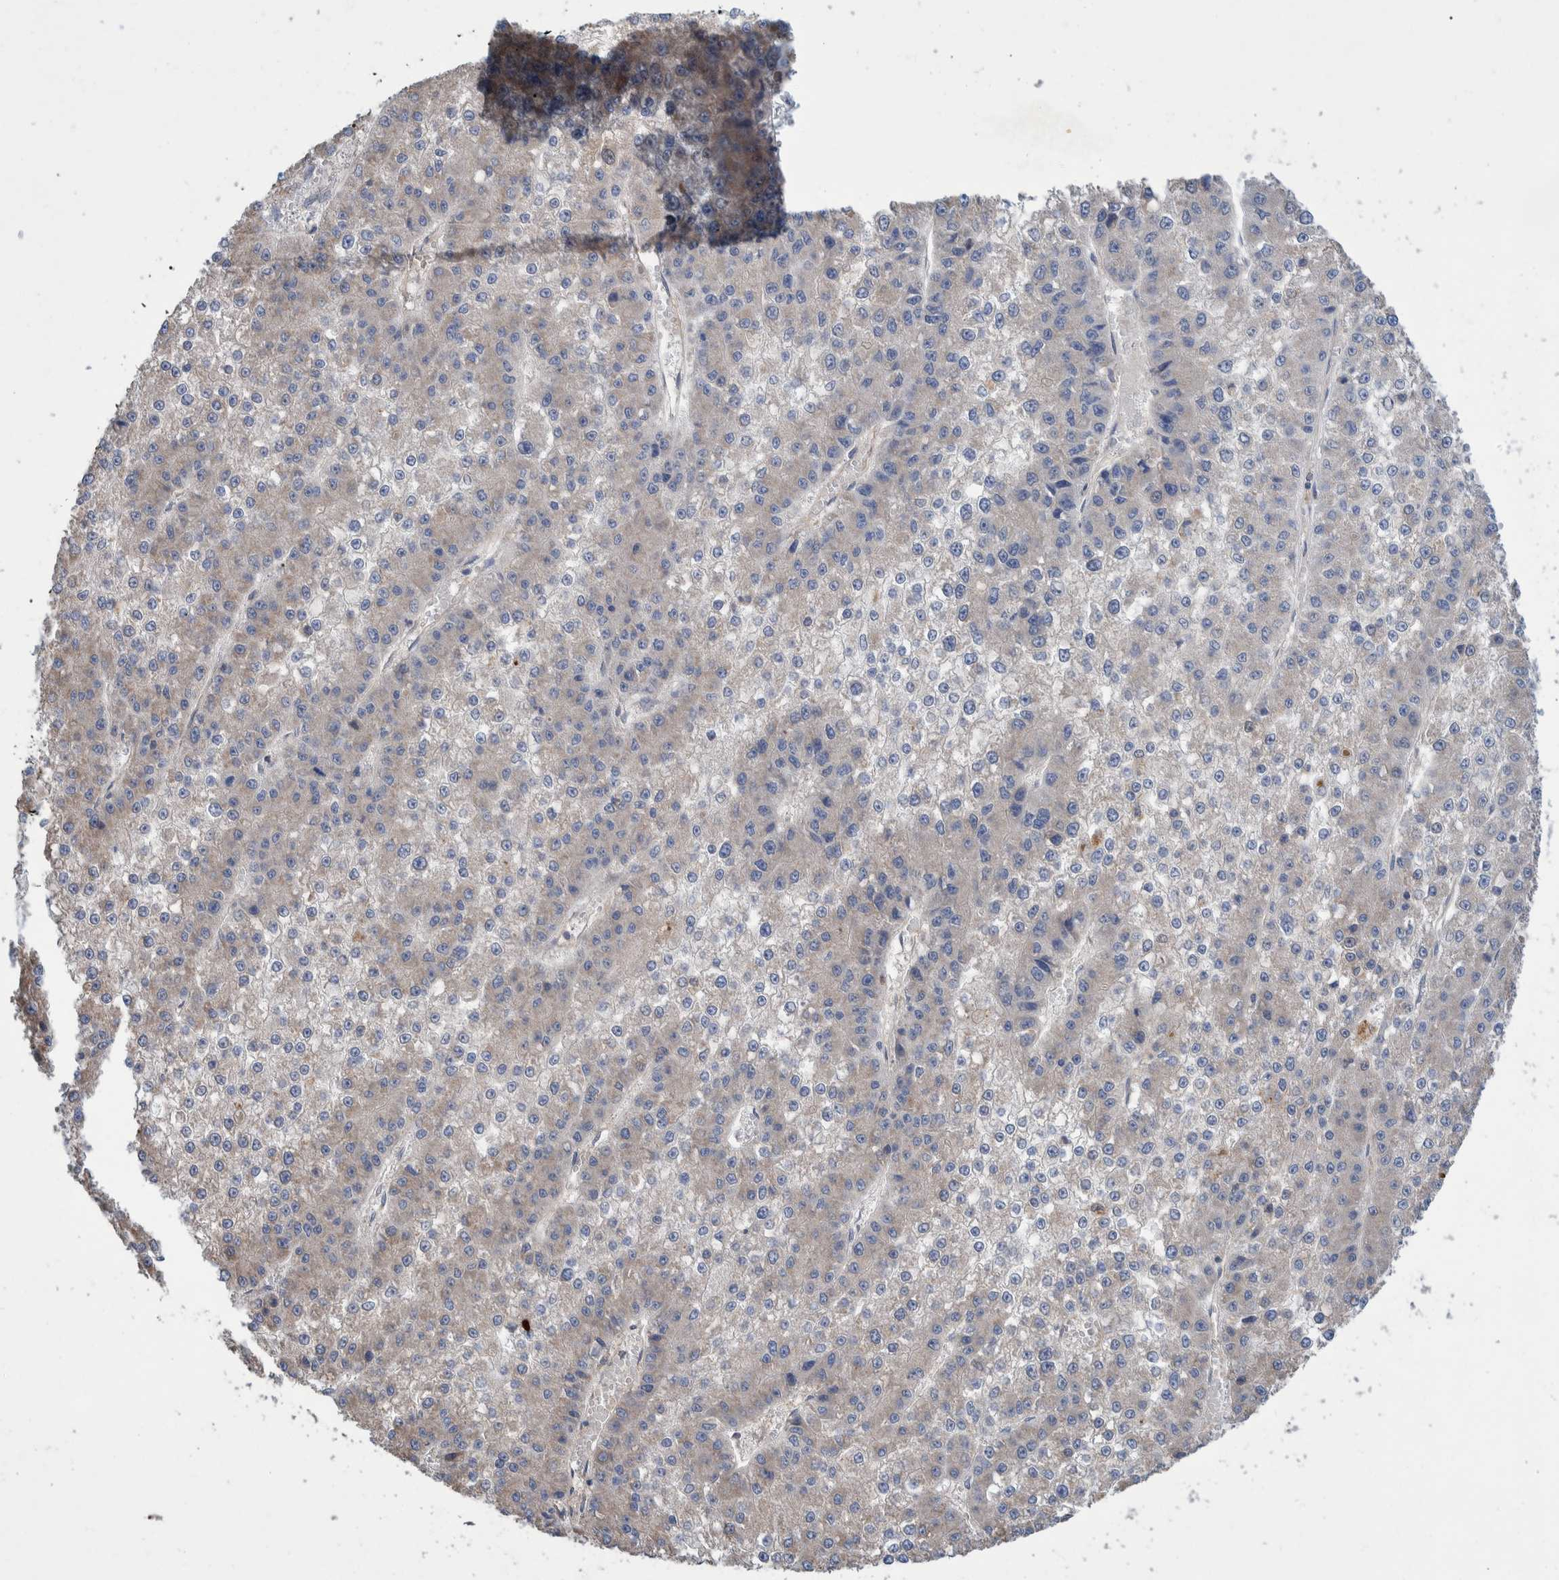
{"staining": {"intensity": "negative", "quantity": "none", "location": "none"}, "tissue": "liver cancer", "cell_type": "Tumor cells", "image_type": "cancer", "snomed": [{"axis": "morphology", "description": "Carcinoma, Hepatocellular, NOS"}, {"axis": "topography", "description": "Liver"}], "caption": "A high-resolution micrograph shows immunohistochemistry staining of hepatocellular carcinoma (liver), which exhibits no significant staining in tumor cells.", "gene": "PLPBP", "patient": {"sex": "female", "age": 73}}